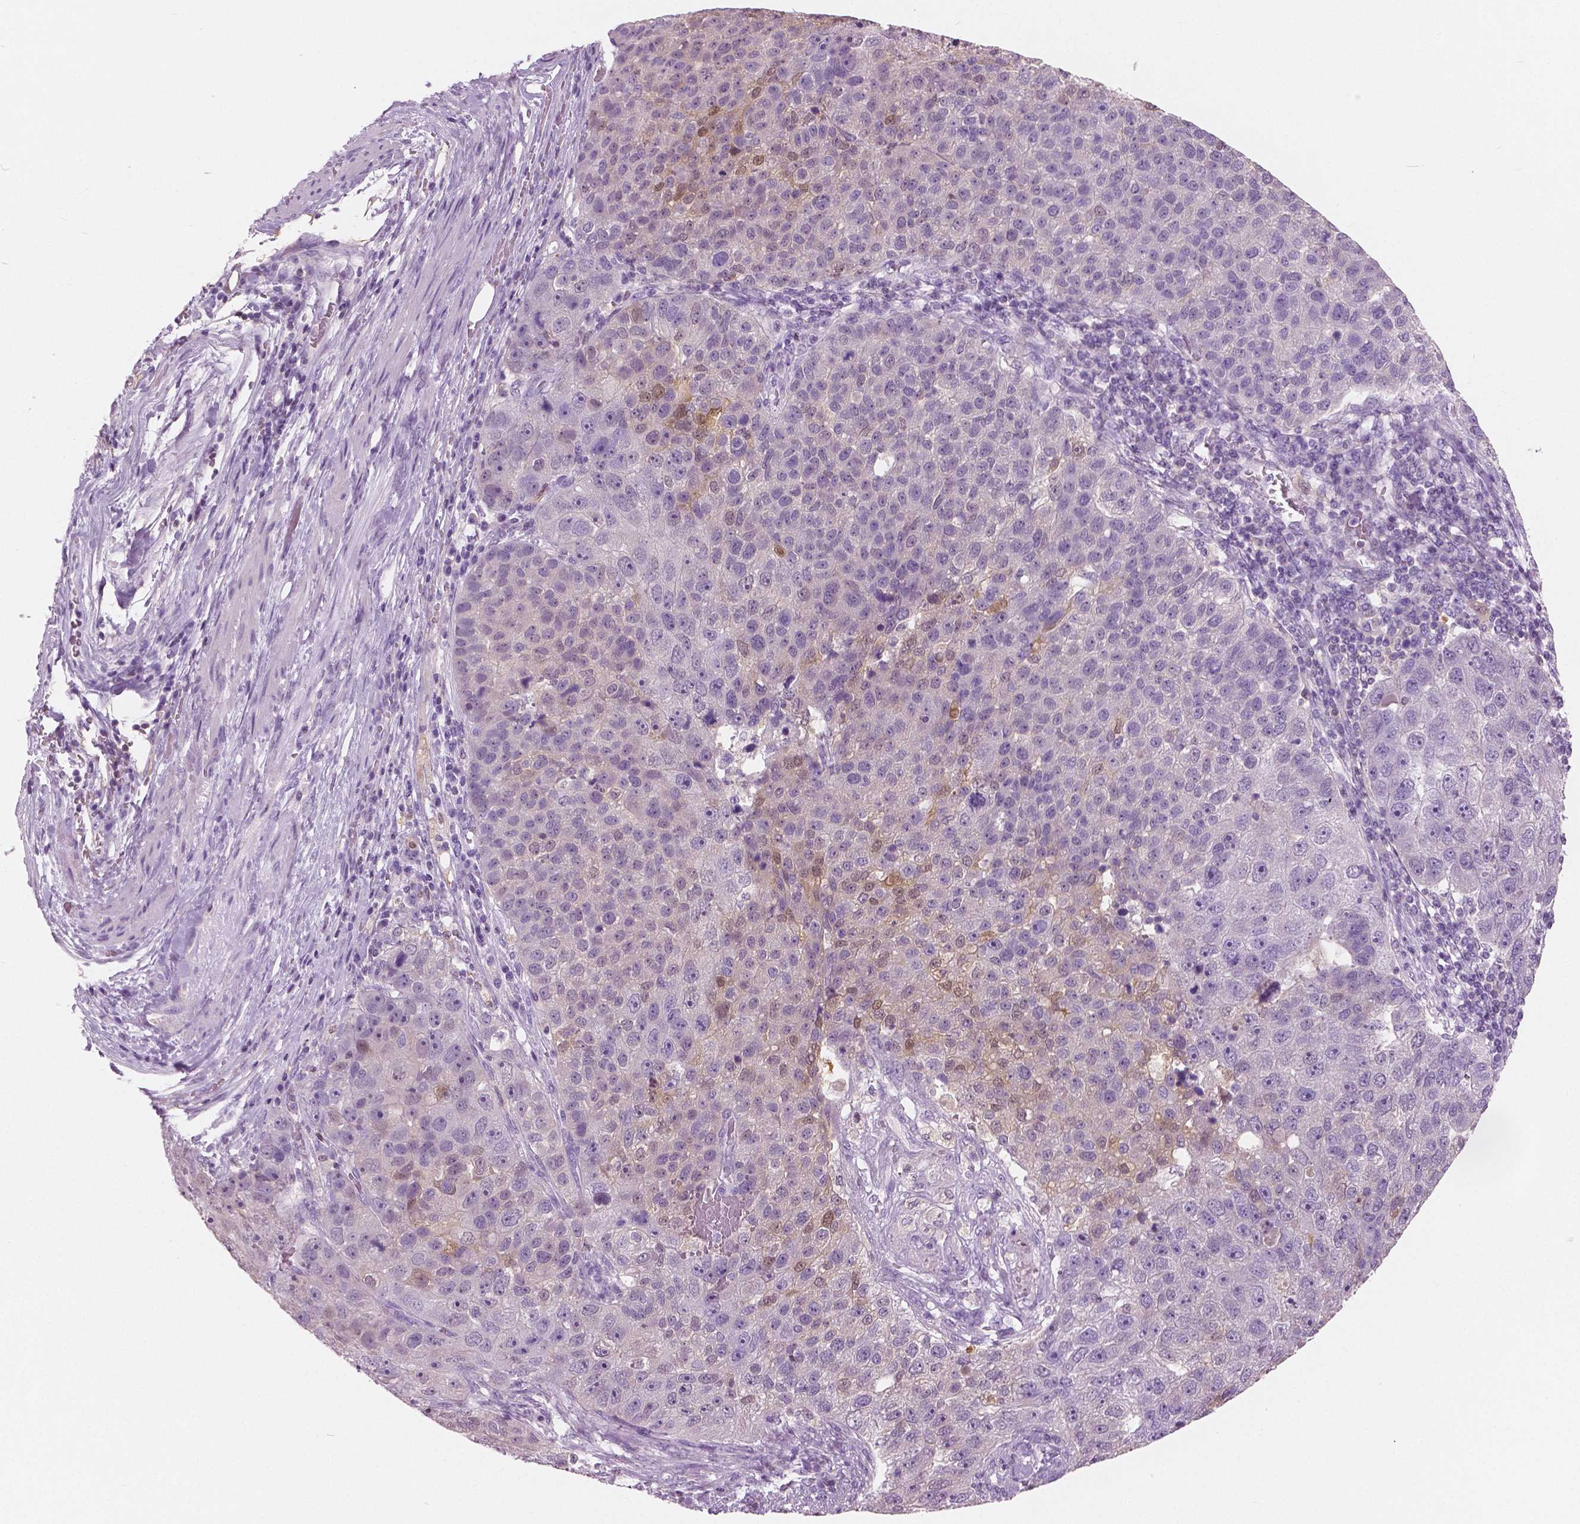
{"staining": {"intensity": "weak", "quantity": "<25%", "location": "cytoplasmic/membranous"}, "tissue": "pancreatic cancer", "cell_type": "Tumor cells", "image_type": "cancer", "snomed": [{"axis": "morphology", "description": "Adenocarcinoma, NOS"}, {"axis": "topography", "description": "Pancreas"}], "caption": "Tumor cells are negative for protein expression in human adenocarcinoma (pancreatic).", "gene": "GALM", "patient": {"sex": "female", "age": 61}}